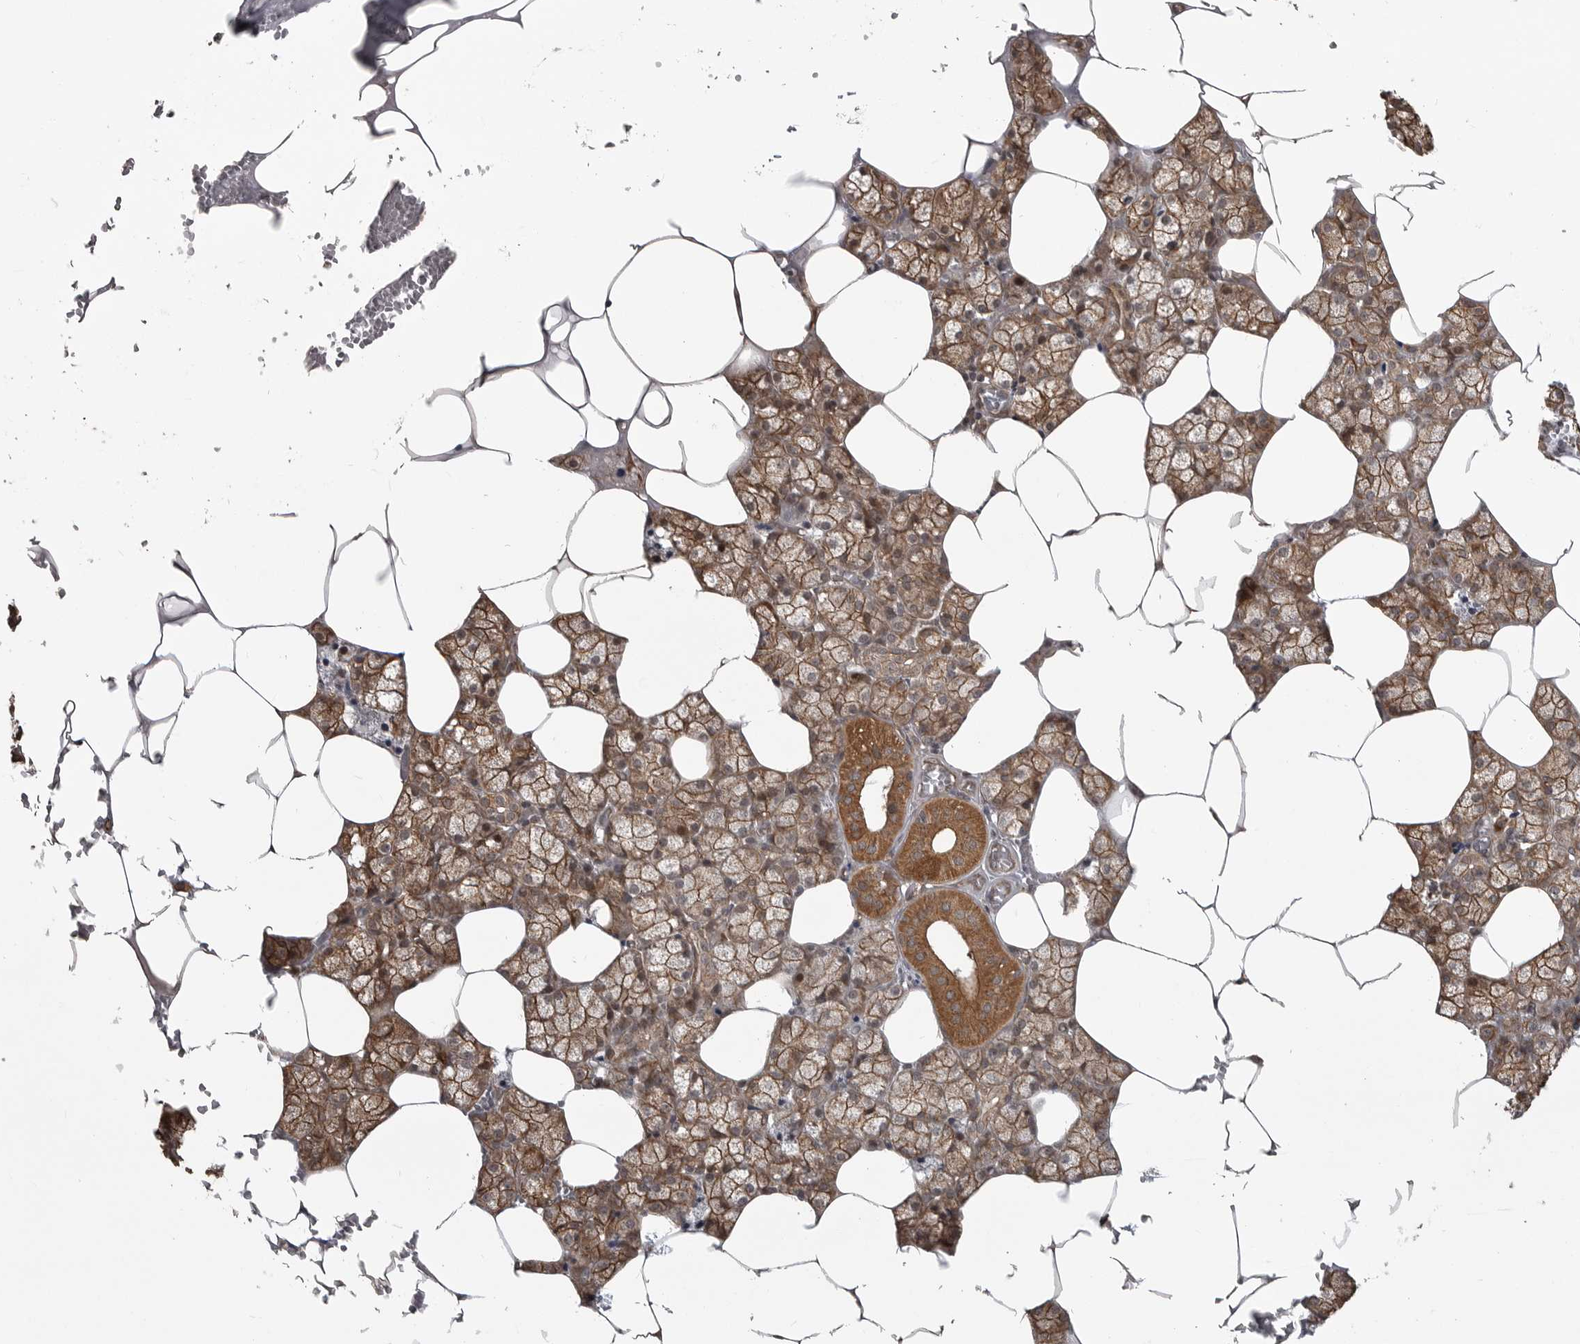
{"staining": {"intensity": "moderate", "quantity": ">75%", "location": "cytoplasmic/membranous"}, "tissue": "salivary gland", "cell_type": "Glandular cells", "image_type": "normal", "snomed": [{"axis": "morphology", "description": "Normal tissue, NOS"}, {"axis": "topography", "description": "Salivary gland"}], "caption": "Immunohistochemistry micrograph of unremarkable salivary gland: salivary gland stained using immunohistochemistry (IHC) shows medium levels of moderate protein expression localized specifically in the cytoplasmic/membranous of glandular cells, appearing as a cytoplasmic/membranous brown color.", "gene": "DNAJC8", "patient": {"sex": "male", "age": 62}}